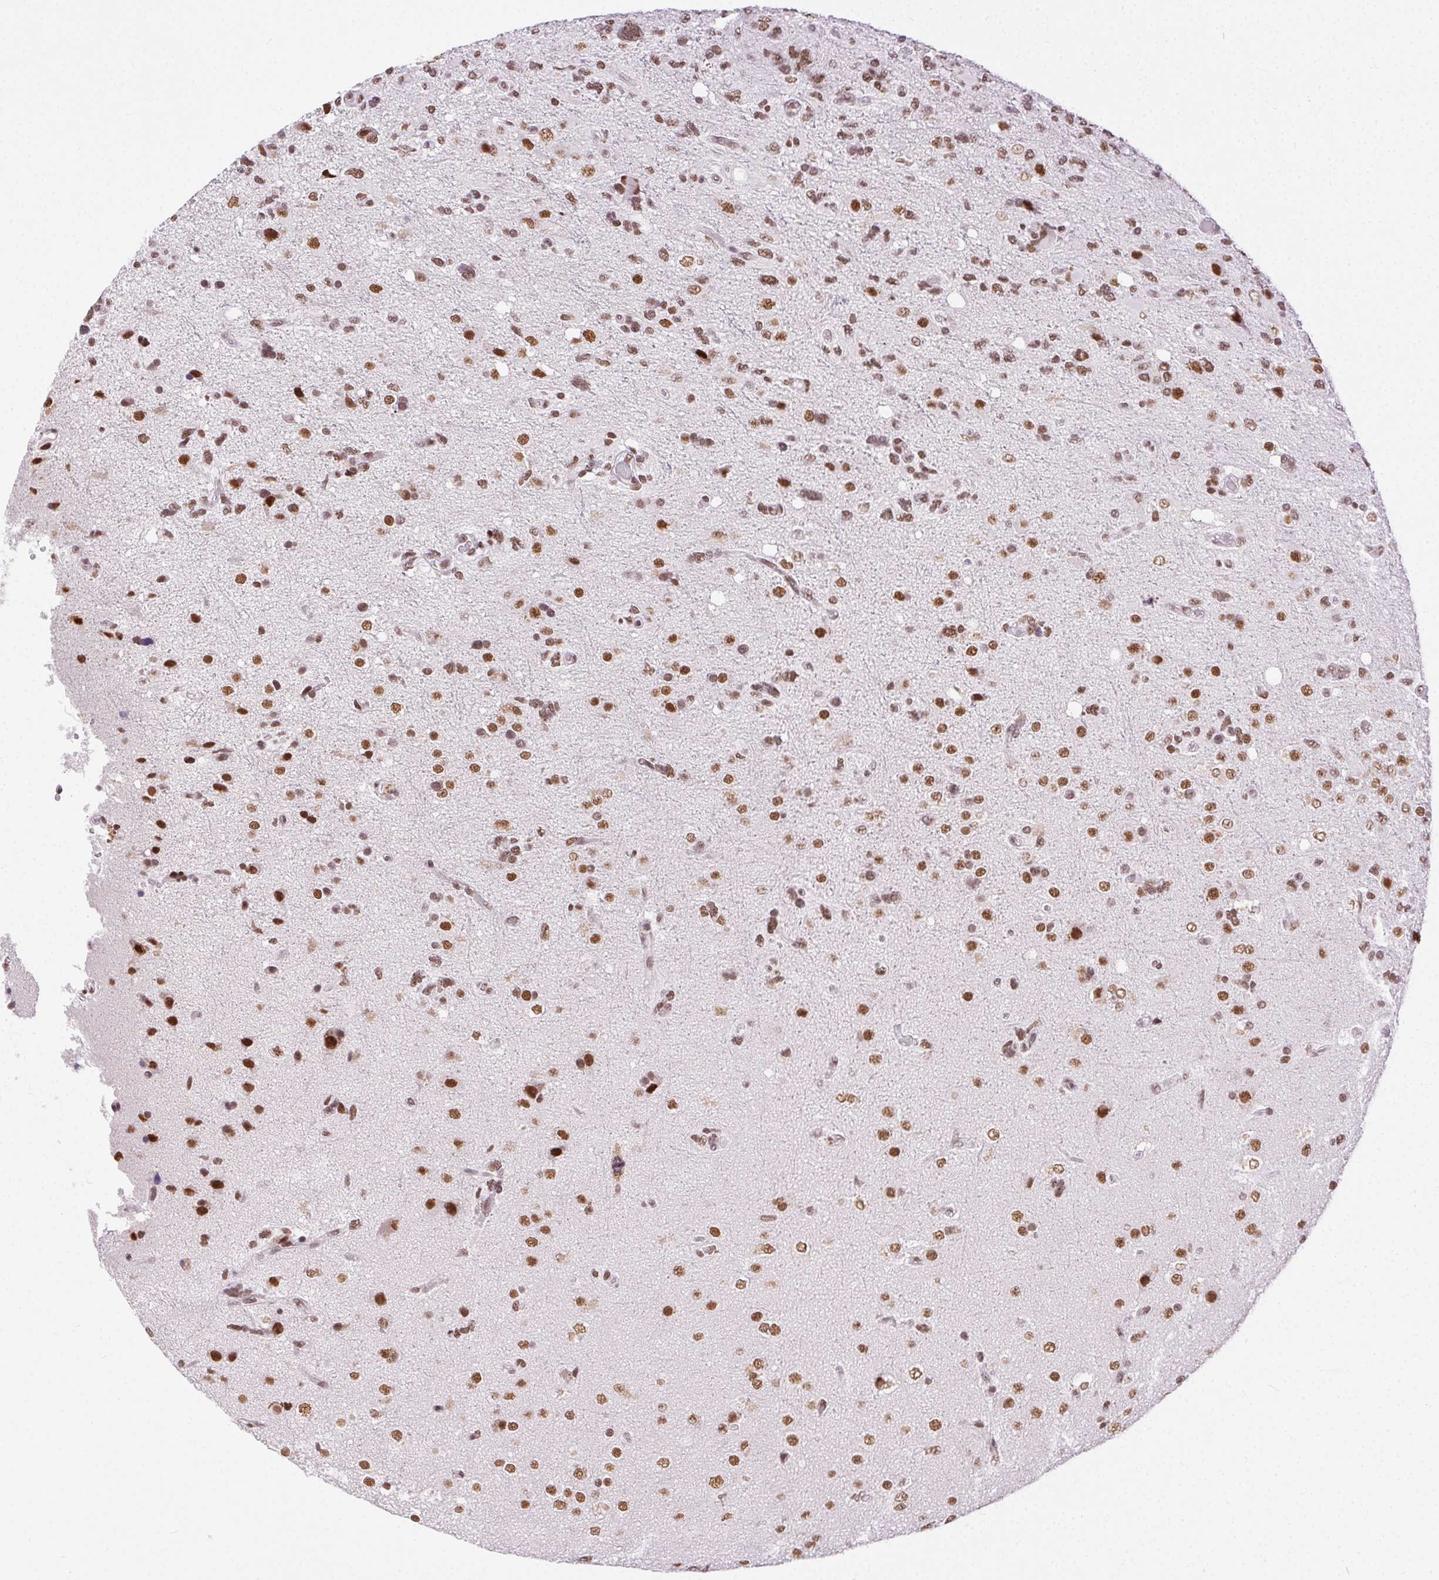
{"staining": {"intensity": "moderate", "quantity": ">75%", "location": "nuclear"}, "tissue": "glioma", "cell_type": "Tumor cells", "image_type": "cancer", "snomed": [{"axis": "morphology", "description": "Glioma, malignant, High grade"}, {"axis": "topography", "description": "Brain"}], "caption": "The micrograph exhibits immunohistochemical staining of malignant high-grade glioma. There is moderate nuclear expression is present in approximately >75% of tumor cells.", "gene": "TRA2B", "patient": {"sex": "female", "age": 71}}